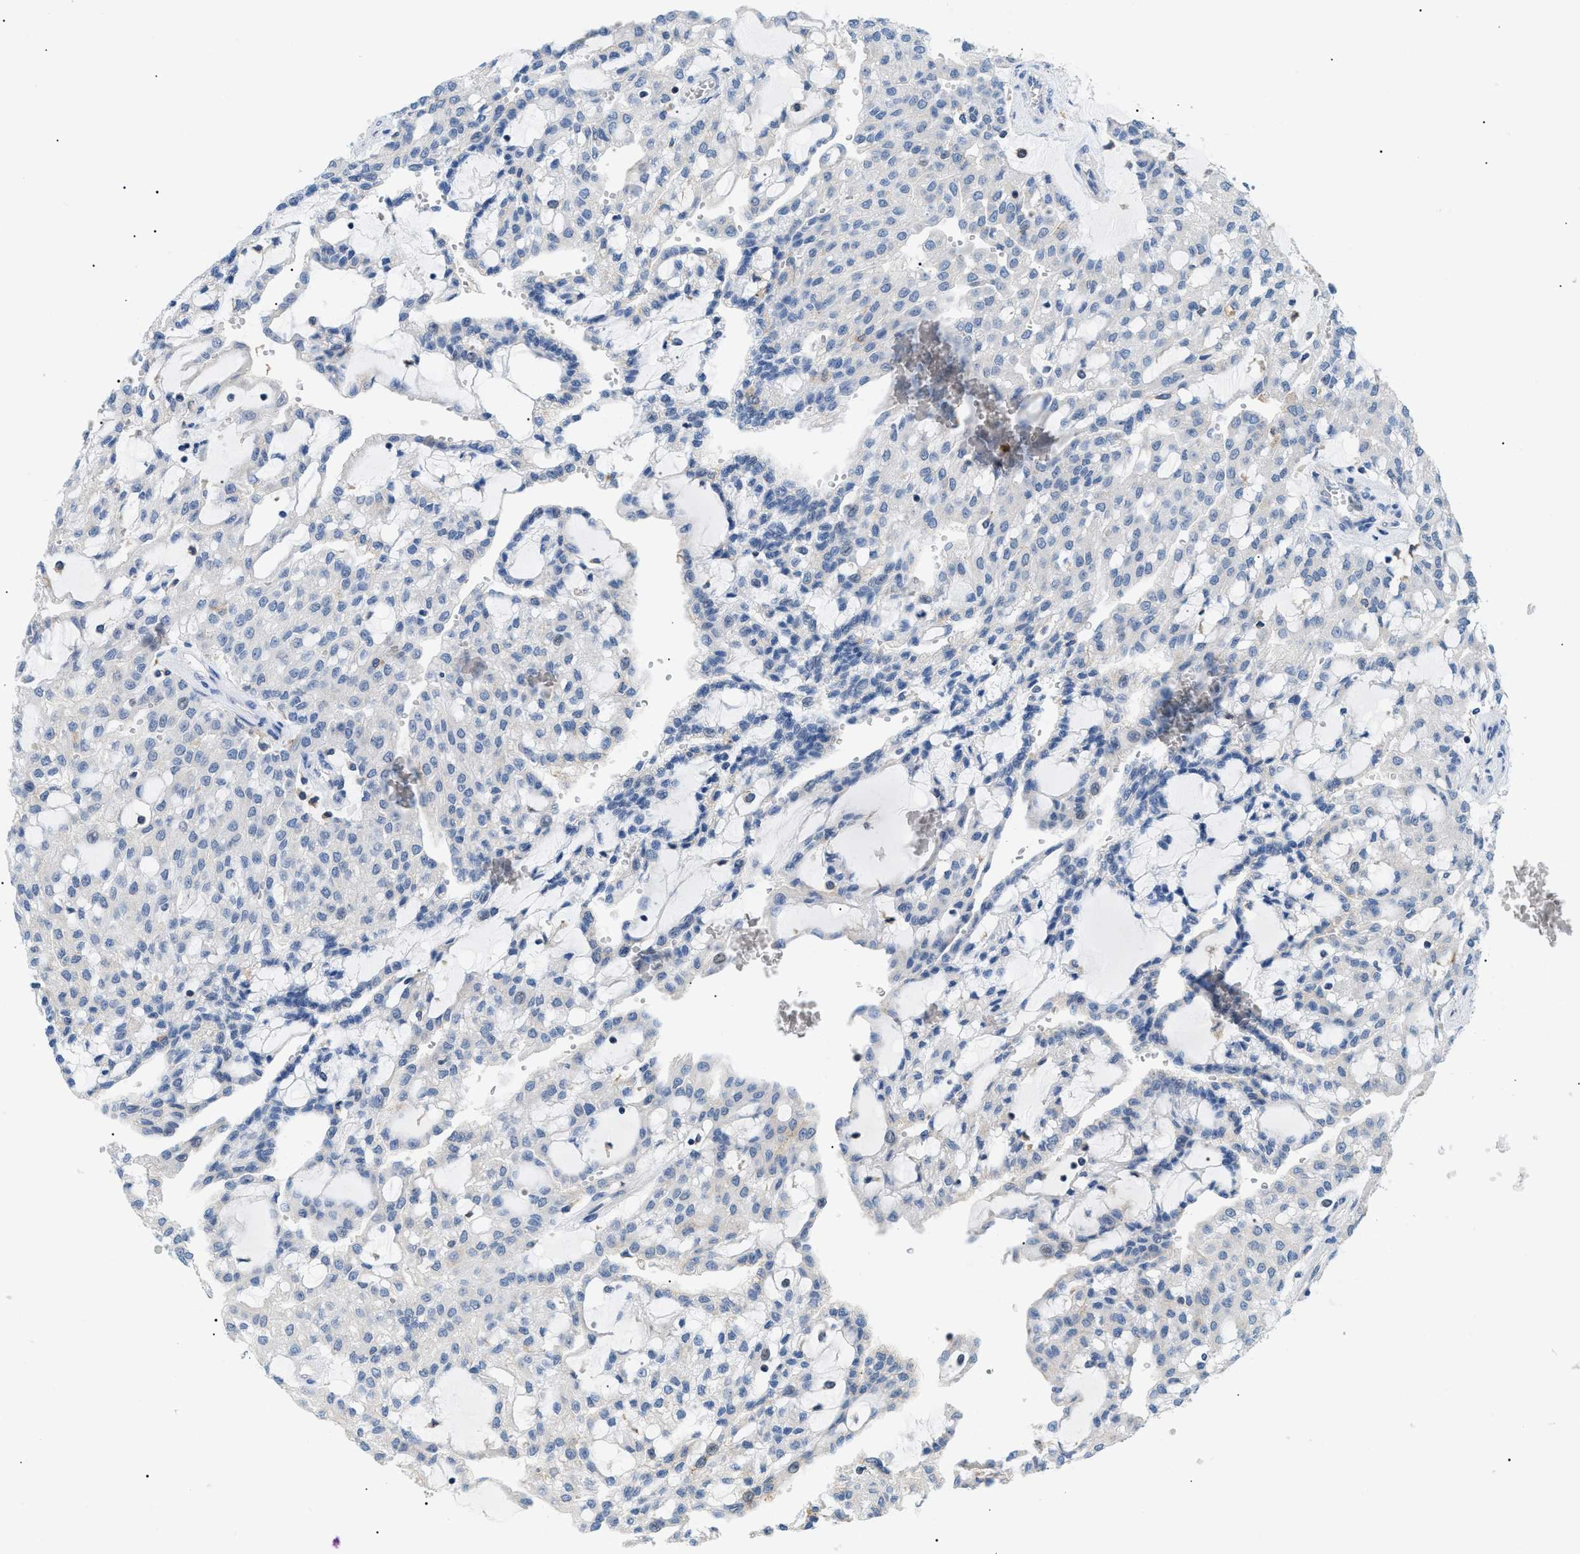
{"staining": {"intensity": "negative", "quantity": "none", "location": "none"}, "tissue": "renal cancer", "cell_type": "Tumor cells", "image_type": "cancer", "snomed": [{"axis": "morphology", "description": "Adenocarcinoma, NOS"}, {"axis": "topography", "description": "Kidney"}], "caption": "Tumor cells show no significant protein positivity in renal adenocarcinoma. (DAB immunohistochemistry with hematoxylin counter stain).", "gene": "INPP5D", "patient": {"sex": "male", "age": 63}}